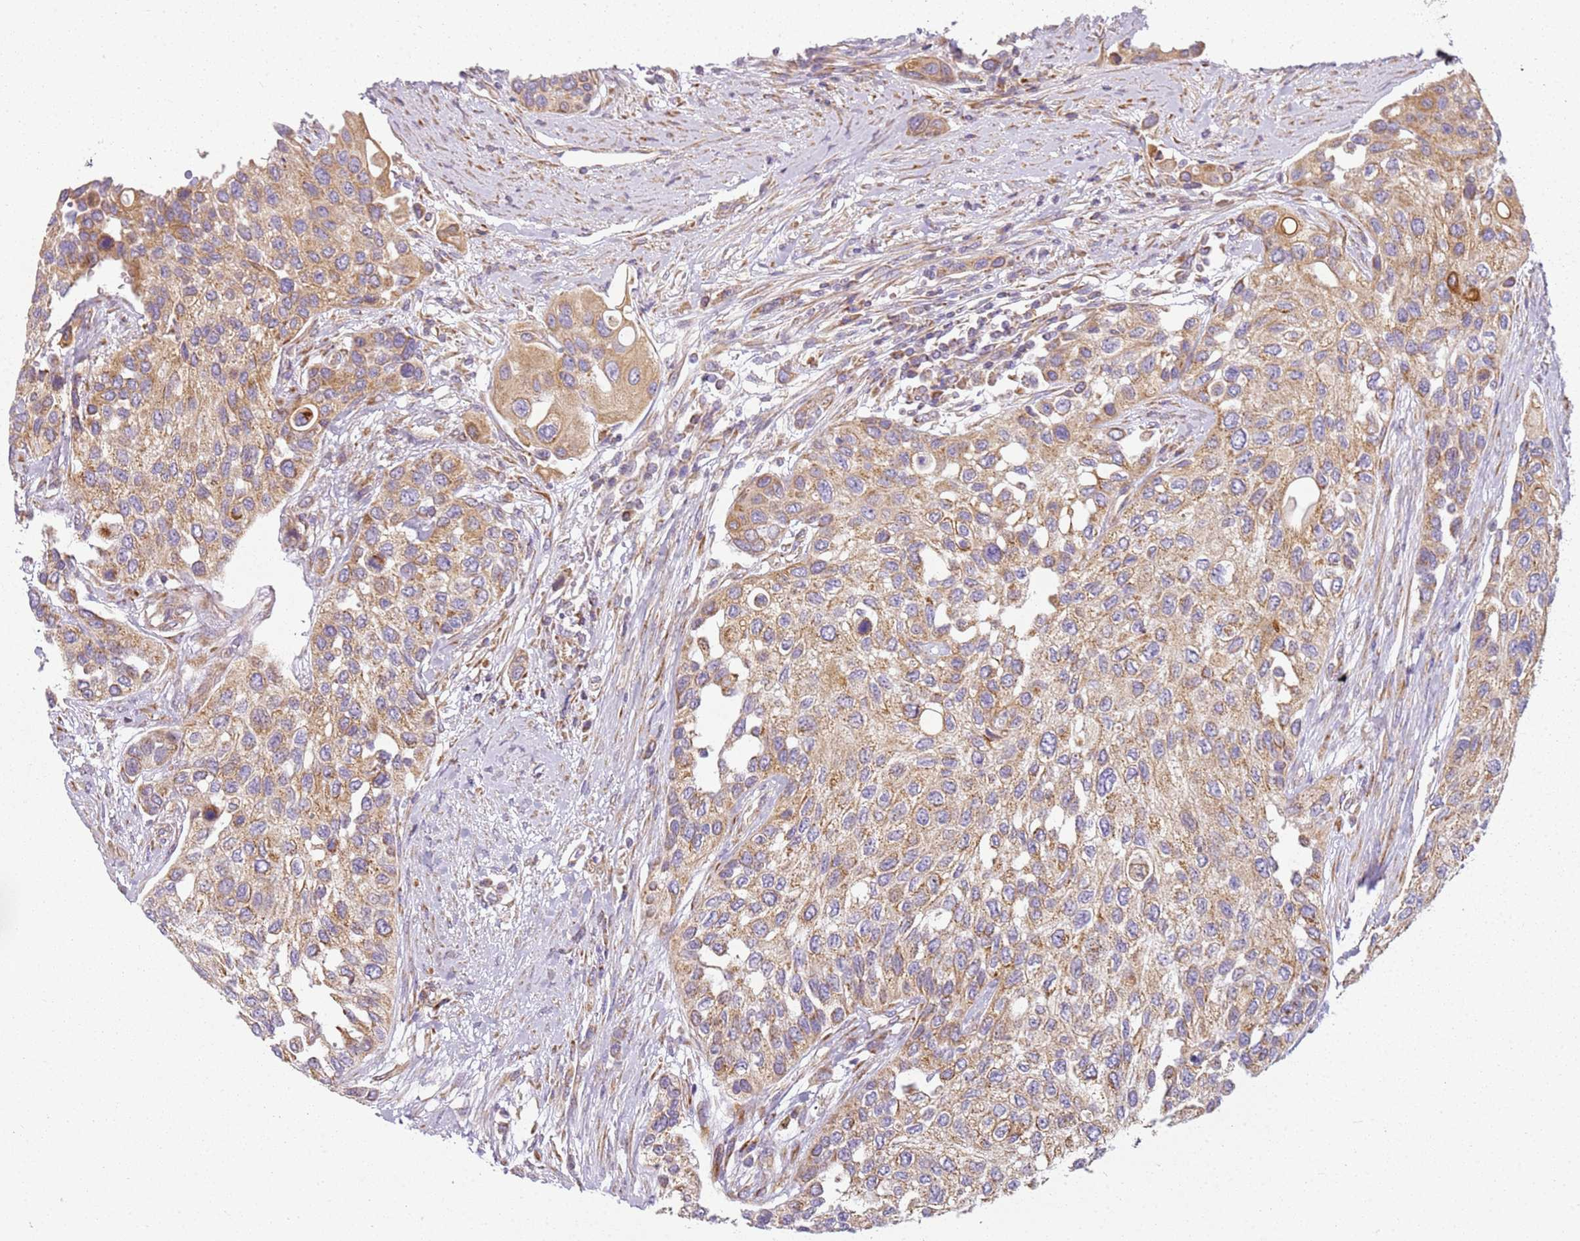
{"staining": {"intensity": "weak", "quantity": ">75%", "location": "cytoplasmic/membranous"}, "tissue": "urothelial cancer", "cell_type": "Tumor cells", "image_type": "cancer", "snomed": [{"axis": "morphology", "description": "Normal tissue, NOS"}, {"axis": "morphology", "description": "Urothelial carcinoma, High grade"}, {"axis": "topography", "description": "Vascular tissue"}, {"axis": "topography", "description": "Urinary bladder"}], "caption": "This photomicrograph exhibits immunohistochemistry staining of urothelial cancer, with low weak cytoplasmic/membranous staining in about >75% of tumor cells.", "gene": "TMEM200C", "patient": {"sex": "female", "age": 56}}